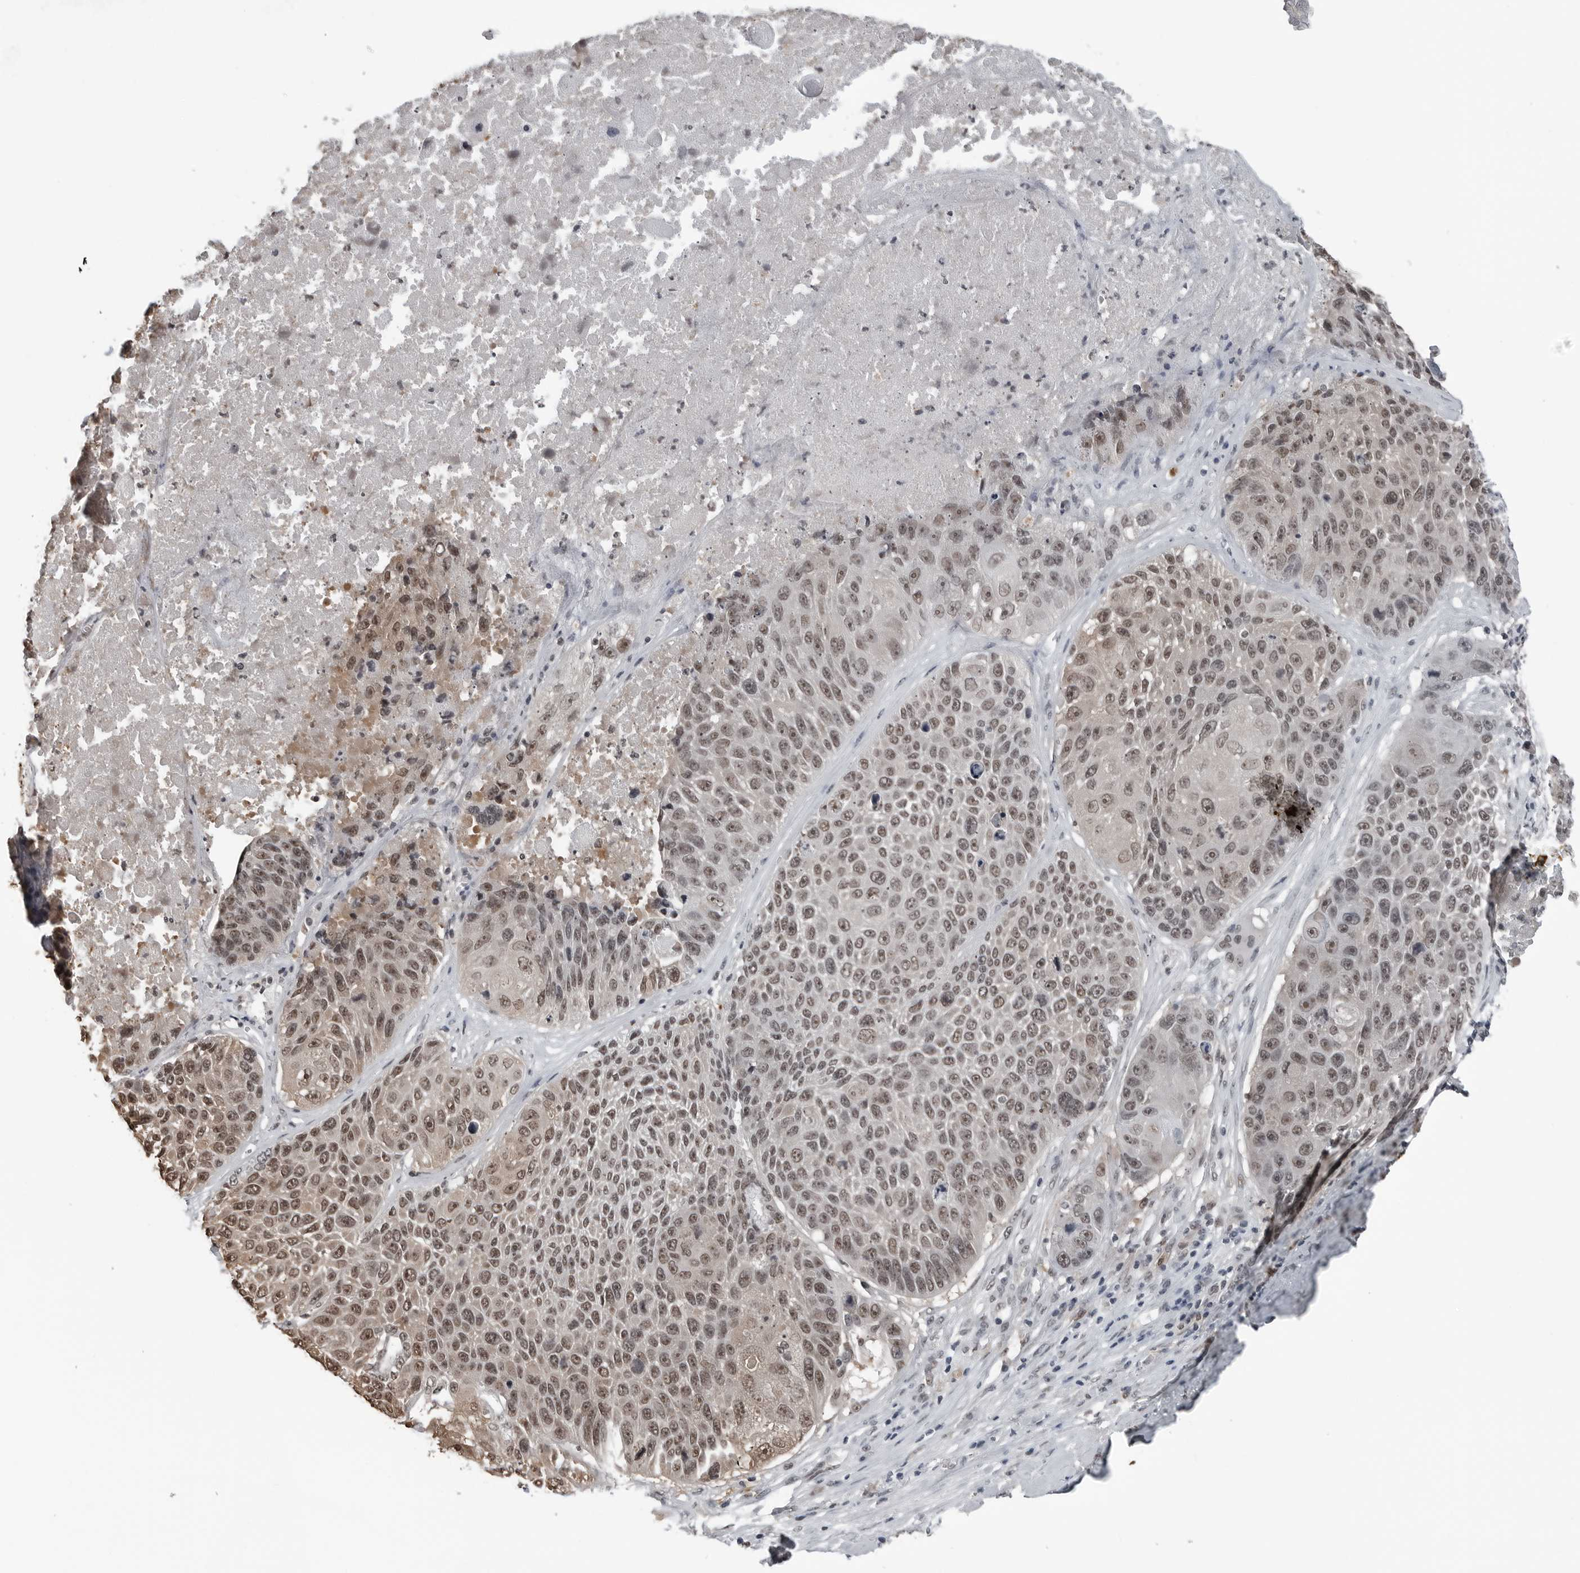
{"staining": {"intensity": "moderate", "quantity": ">75%", "location": "nuclear"}, "tissue": "lung cancer", "cell_type": "Tumor cells", "image_type": "cancer", "snomed": [{"axis": "morphology", "description": "Squamous cell carcinoma, NOS"}, {"axis": "topography", "description": "Lung"}], "caption": "Immunohistochemistry of squamous cell carcinoma (lung) demonstrates medium levels of moderate nuclear positivity in about >75% of tumor cells.", "gene": "AKR1A1", "patient": {"sex": "male", "age": 61}}